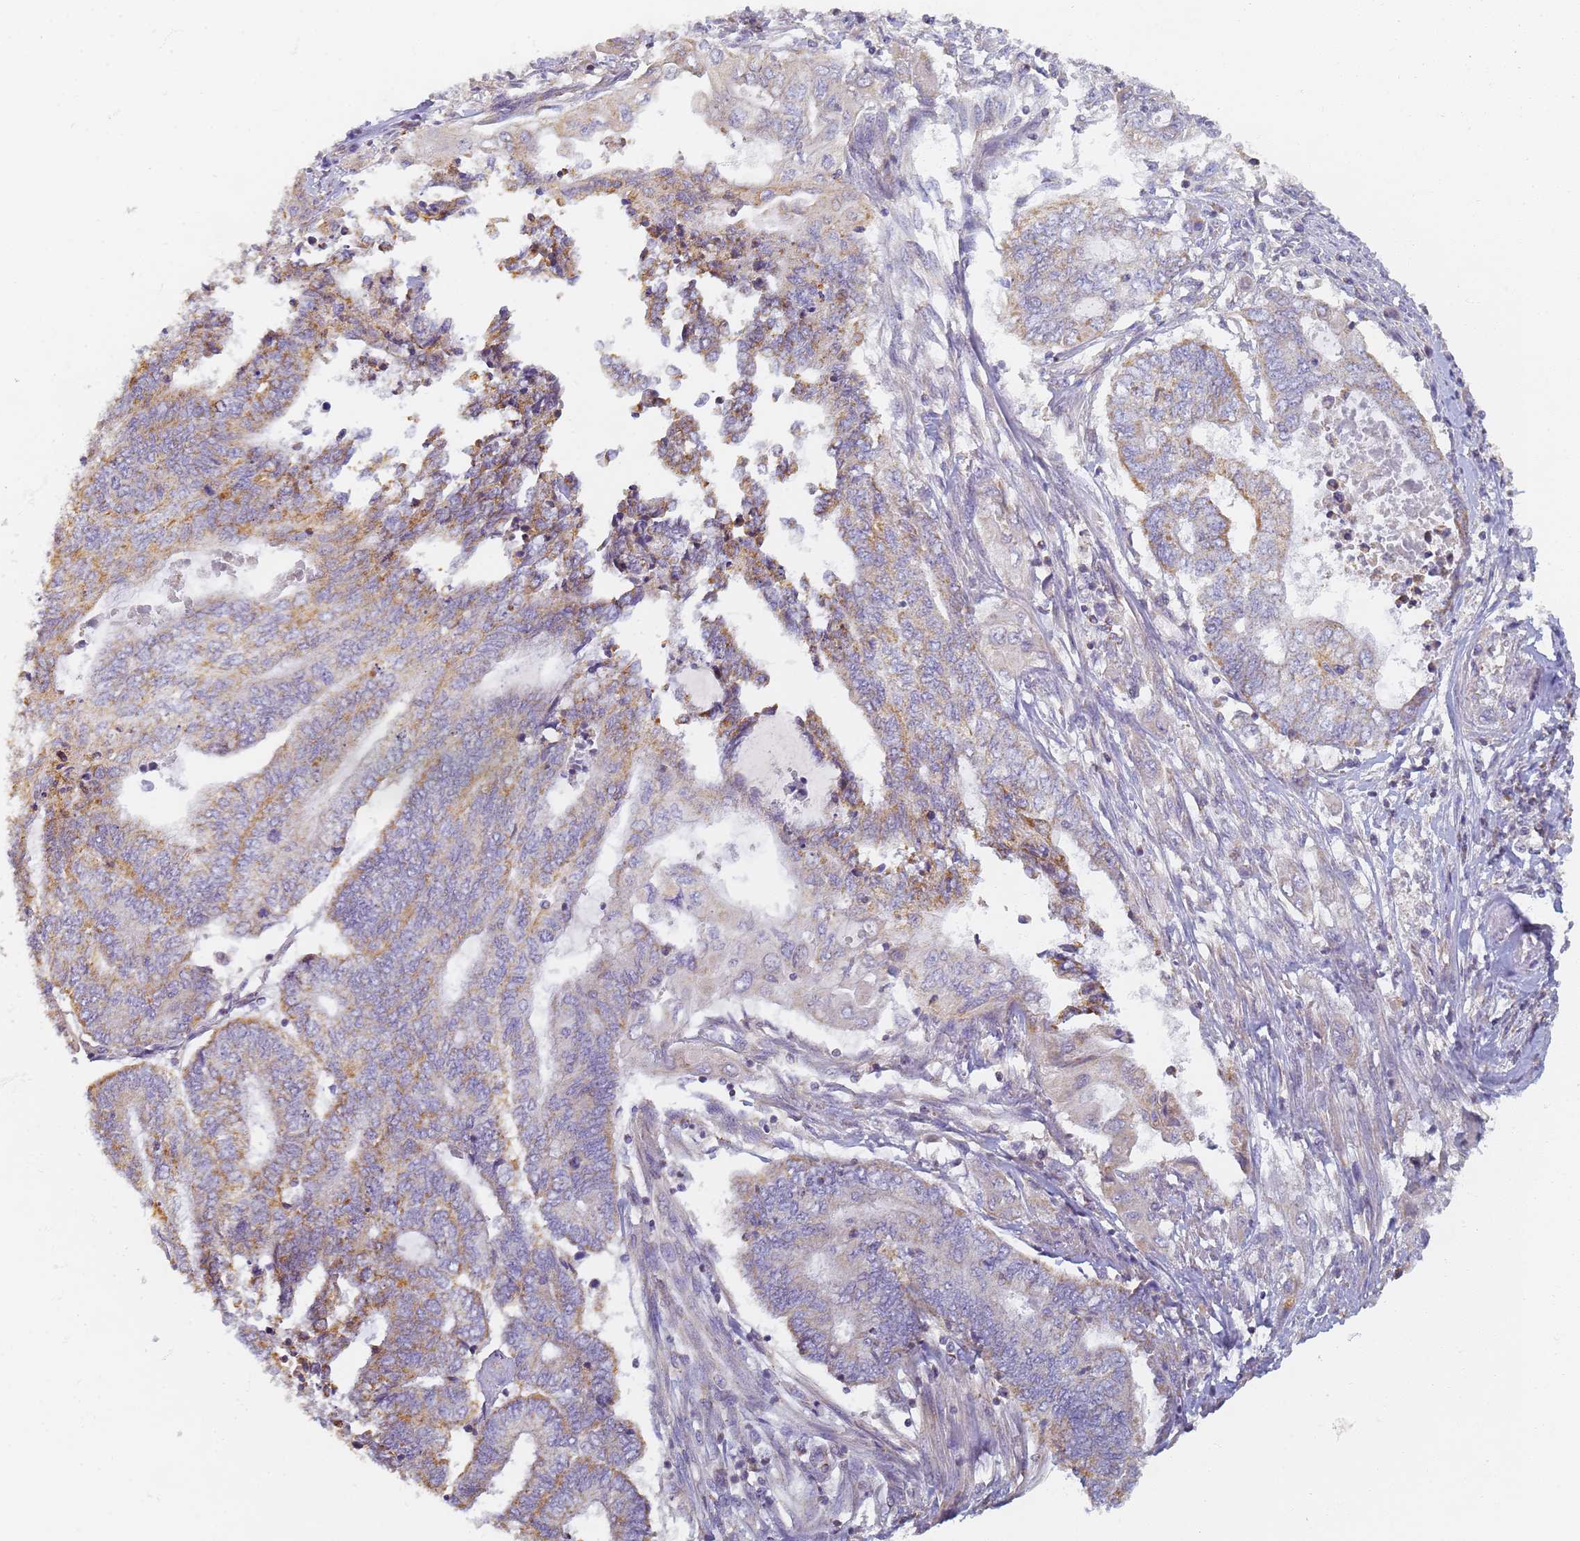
{"staining": {"intensity": "moderate", "quantity": "25%-75%", "location": "cytoplasmic/membranous"}, "tissue": "endometrial cancer", "cell_type": "Tumor cells", "image_type": "cancer", "snomed": [{"axis": "morphology", "description": "Adenocarcinoma, NOS"}, {"axis": "topography", "description": "Uterus"}, {"axis": "topography", "description": "Endometrium"}], "caption": "A high-resolution image shows immunohistochemistry staining of endometrial cancer (adenocarcinoma), which reveals moderate cytoplasmic/membranous positivity in about 25%-75% of tumor cells.", "gene": "UTP23", "patient": {"sex": "female", "age": 70}}